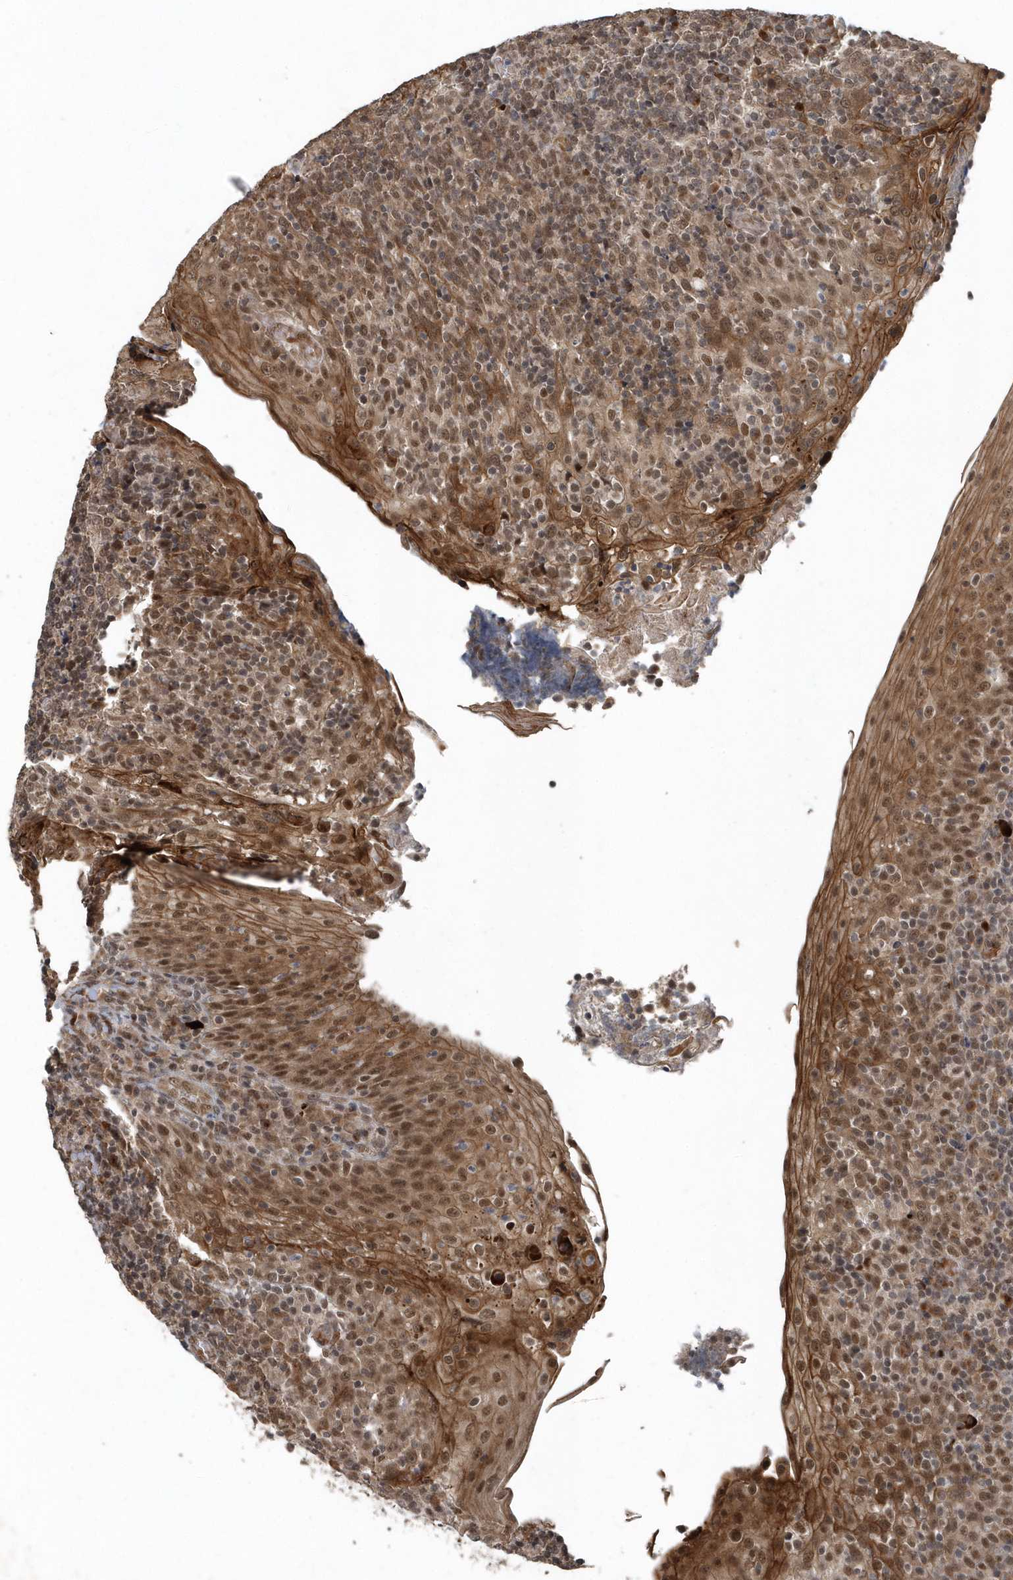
{"staining": {"intensity": "moderate", "quantity": ">75%", "location": "nuclear"}, "tissue": "tonsil", "cell_type": "Germinal center cells", "image_type": "normal", "snomed": [{"axis": "morphology", "description": "Normal tissue, NOS"}, {"axis": "topography", "description": "Tonsil"}], "caption": "Protein staining of unremarkable tonsil shows moderate nuclear staining in approximately >75% of germinal center cells.", "gene": "QTRT2", "patient": {"sex": "female", "age": 19}}